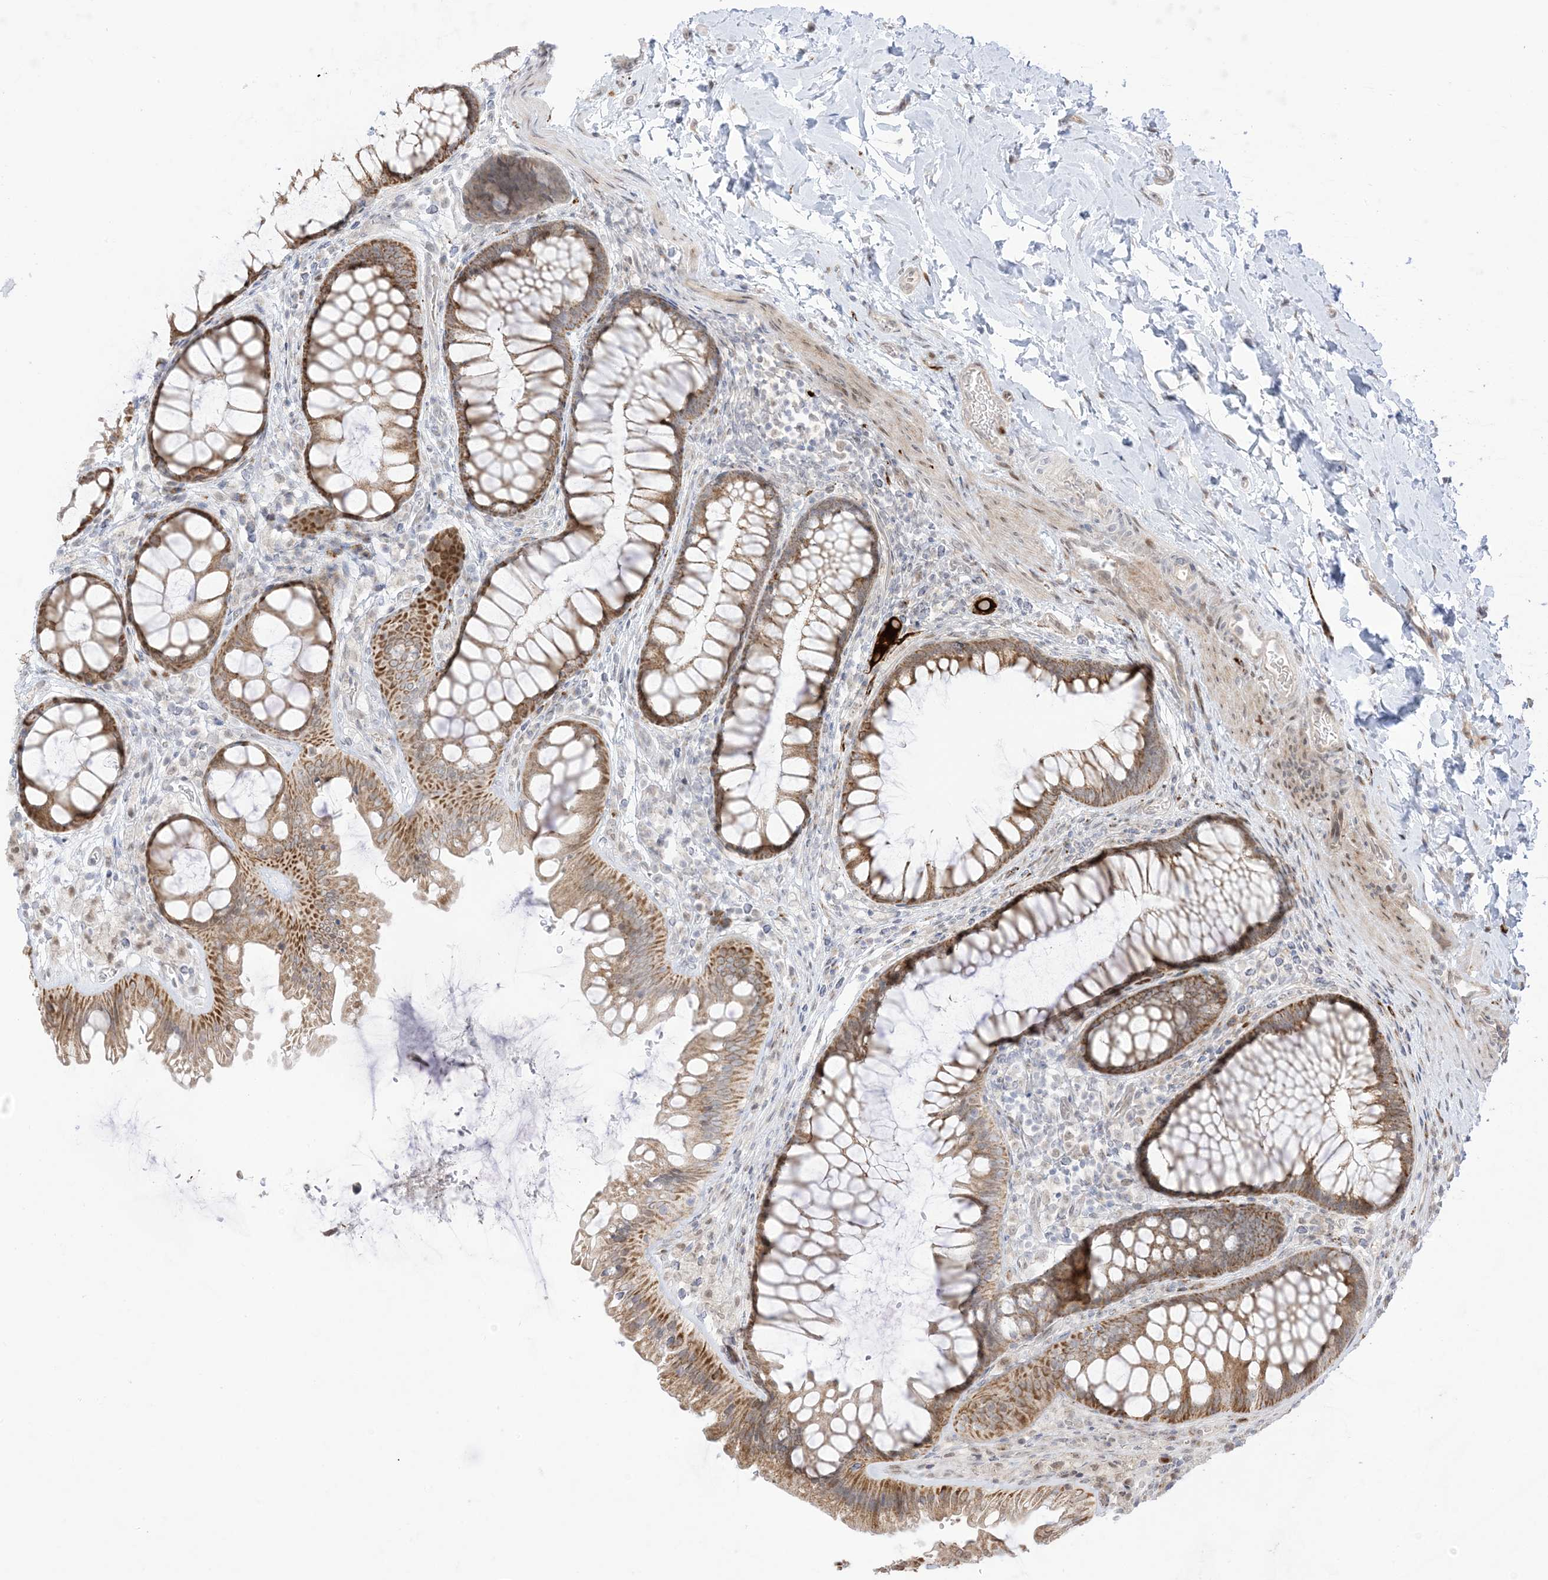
{"staining": {"intensity": "weak", "quantity": ">75%", "location": "cytoplasmic/membranous"}, "tissue": "colon", "cell_type": "Endothelial cells", "image_type": "normal", "snomed": [{"axis": "morphology", "description": "Normal tissue, NOS"}, {"axis": "topography", "description": "Colon"}], "caption": "DAB immunohistochemical staining of benign human colon shows weak cytoplasmic/membranous protein expression in about >75% of endothelial cells. The protein is stained brown, and the nuclei are stained in blue (DAB (3,3'-diaminobenzidine) IHC with brightfield microscopy, high magnification).", "gene": "UBE2E2", "patient": {"sex": "female", "age": 62}}